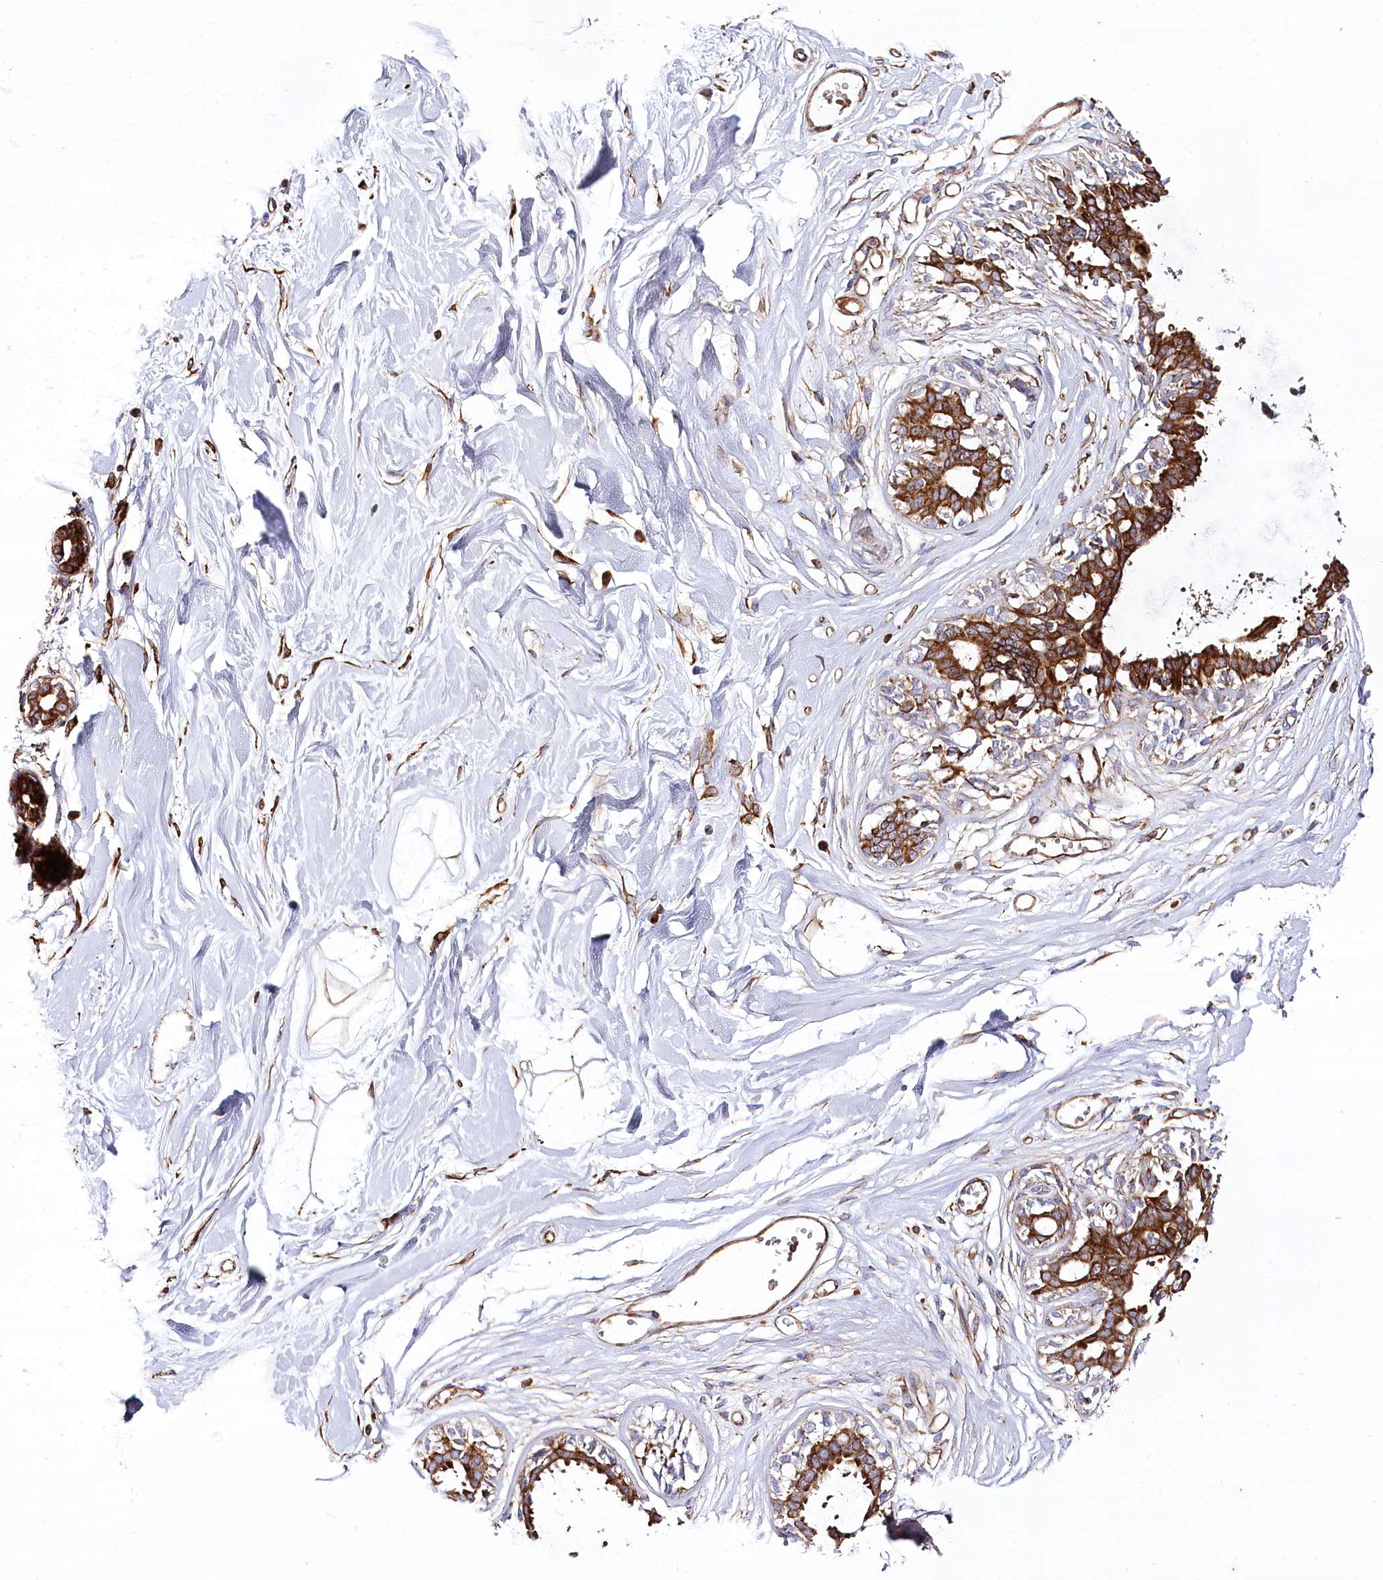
{"staining": {"intensity": "negative", "quantity": "none", "location": "none"}, "tissue": "breast", "cell_type": "Adipocytes", "image_type": "normal", "snomed": [{"axis": "morphology", "description": "Normal tissue, NOS"}, {"axis": "topography", "description": "Breast"}], "caption": "Photomicrograph shows no protein staining in adipocytes of benign breast. (DAB IHC visualized using brightfield microscopy, high magnification).", "gene": "THUMPD3", "patient": {"sex": "female", "age": 45}}